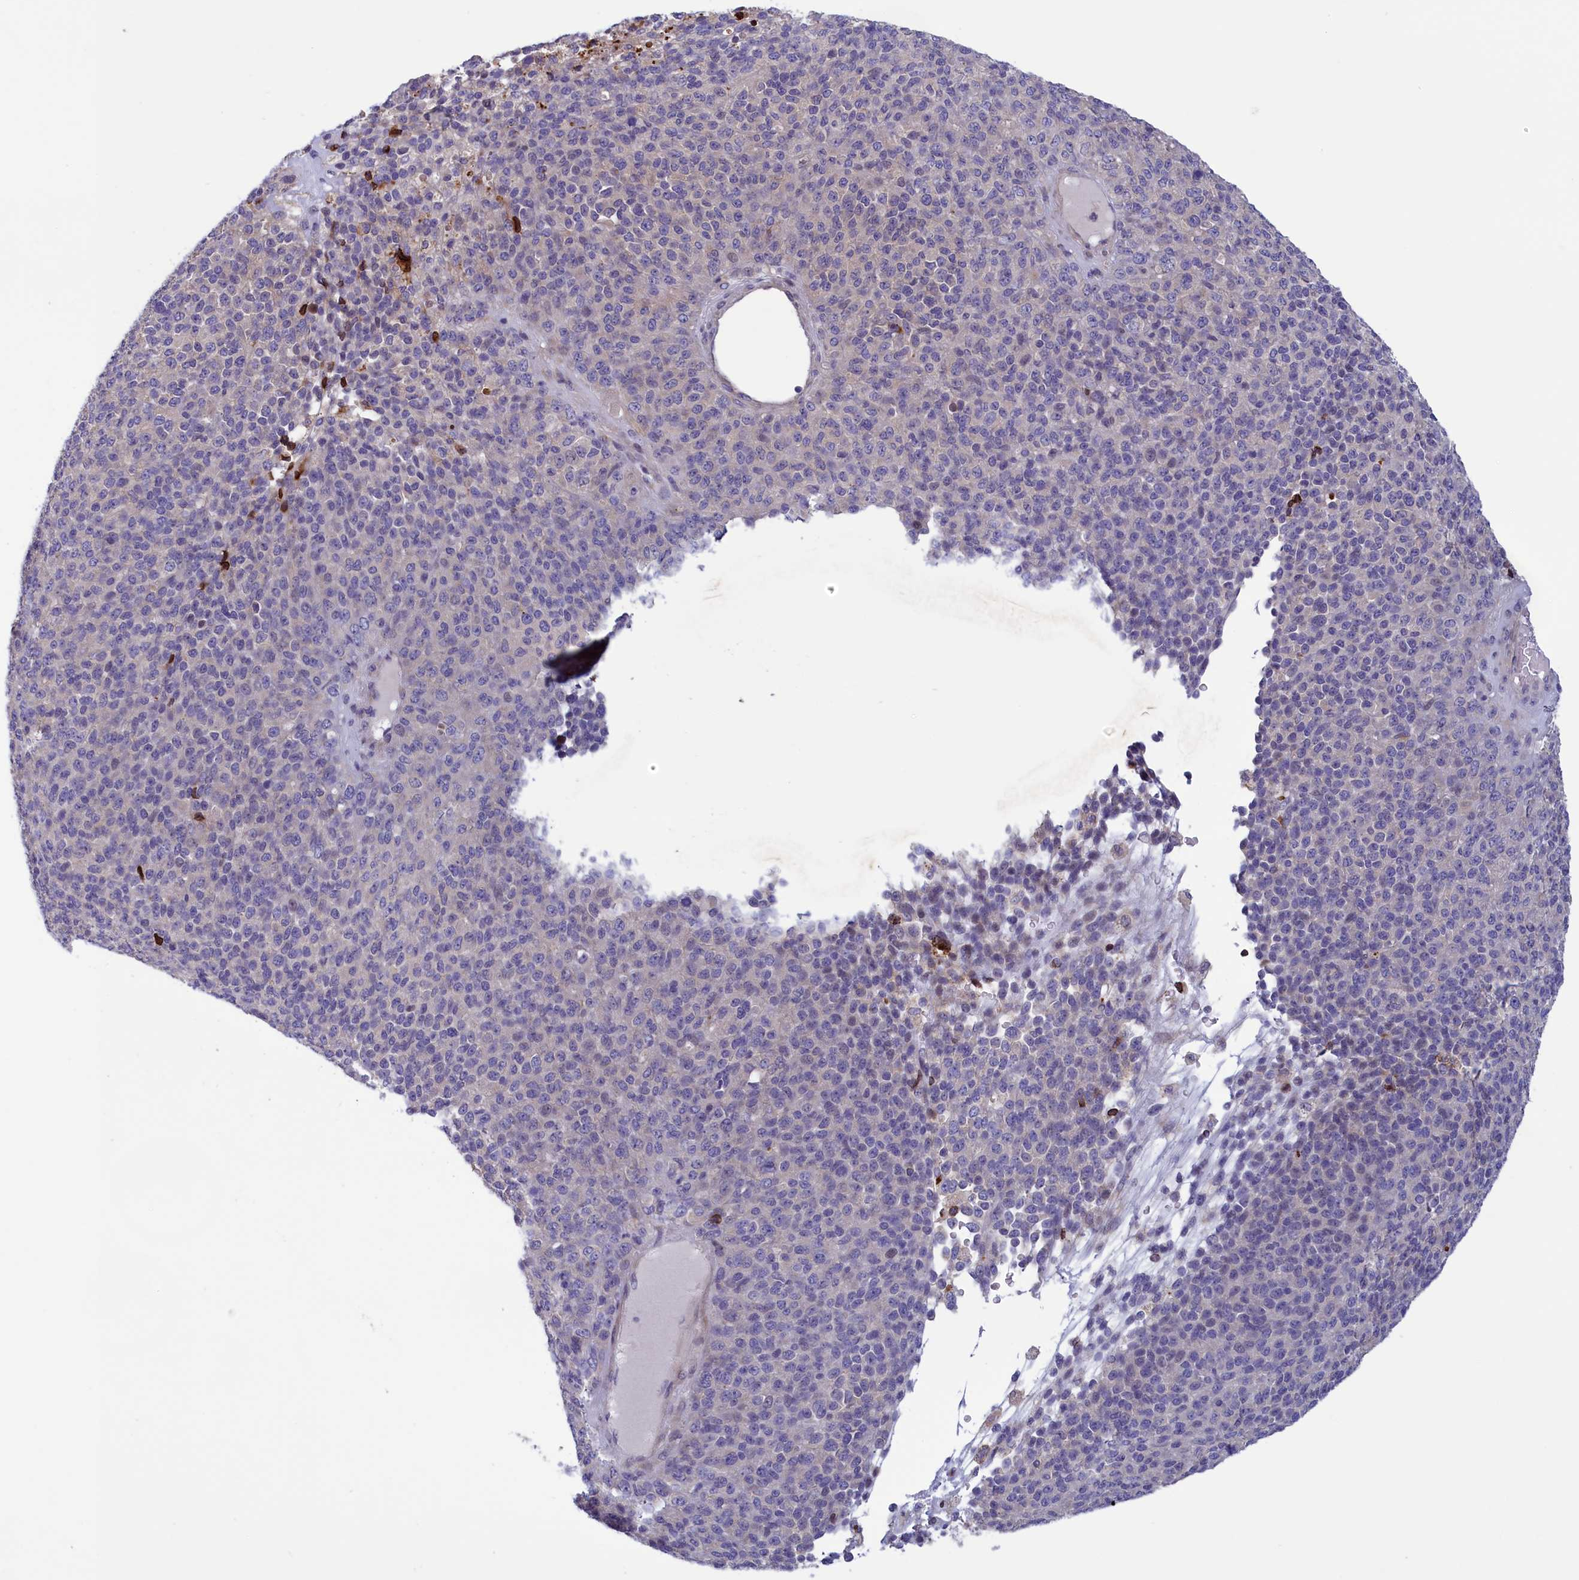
{"staining": {"intensity": "negative", "quantity": "none", "location": "none"}, "tissue": "melanoma", "cell_type": "Tumor cells", "image_type": "cancer", "snomed": [{"axis": "morphology", "description": "Malignant melanoma, Metastatic site"}, {"axis": "topography", "description": "Brain"}], "caption": "There is no significant expression in tumor cells of malignant melanoma (metastatic site).", "gene": "CORO2A", "patient": {"sex": "female", "age": 56}}